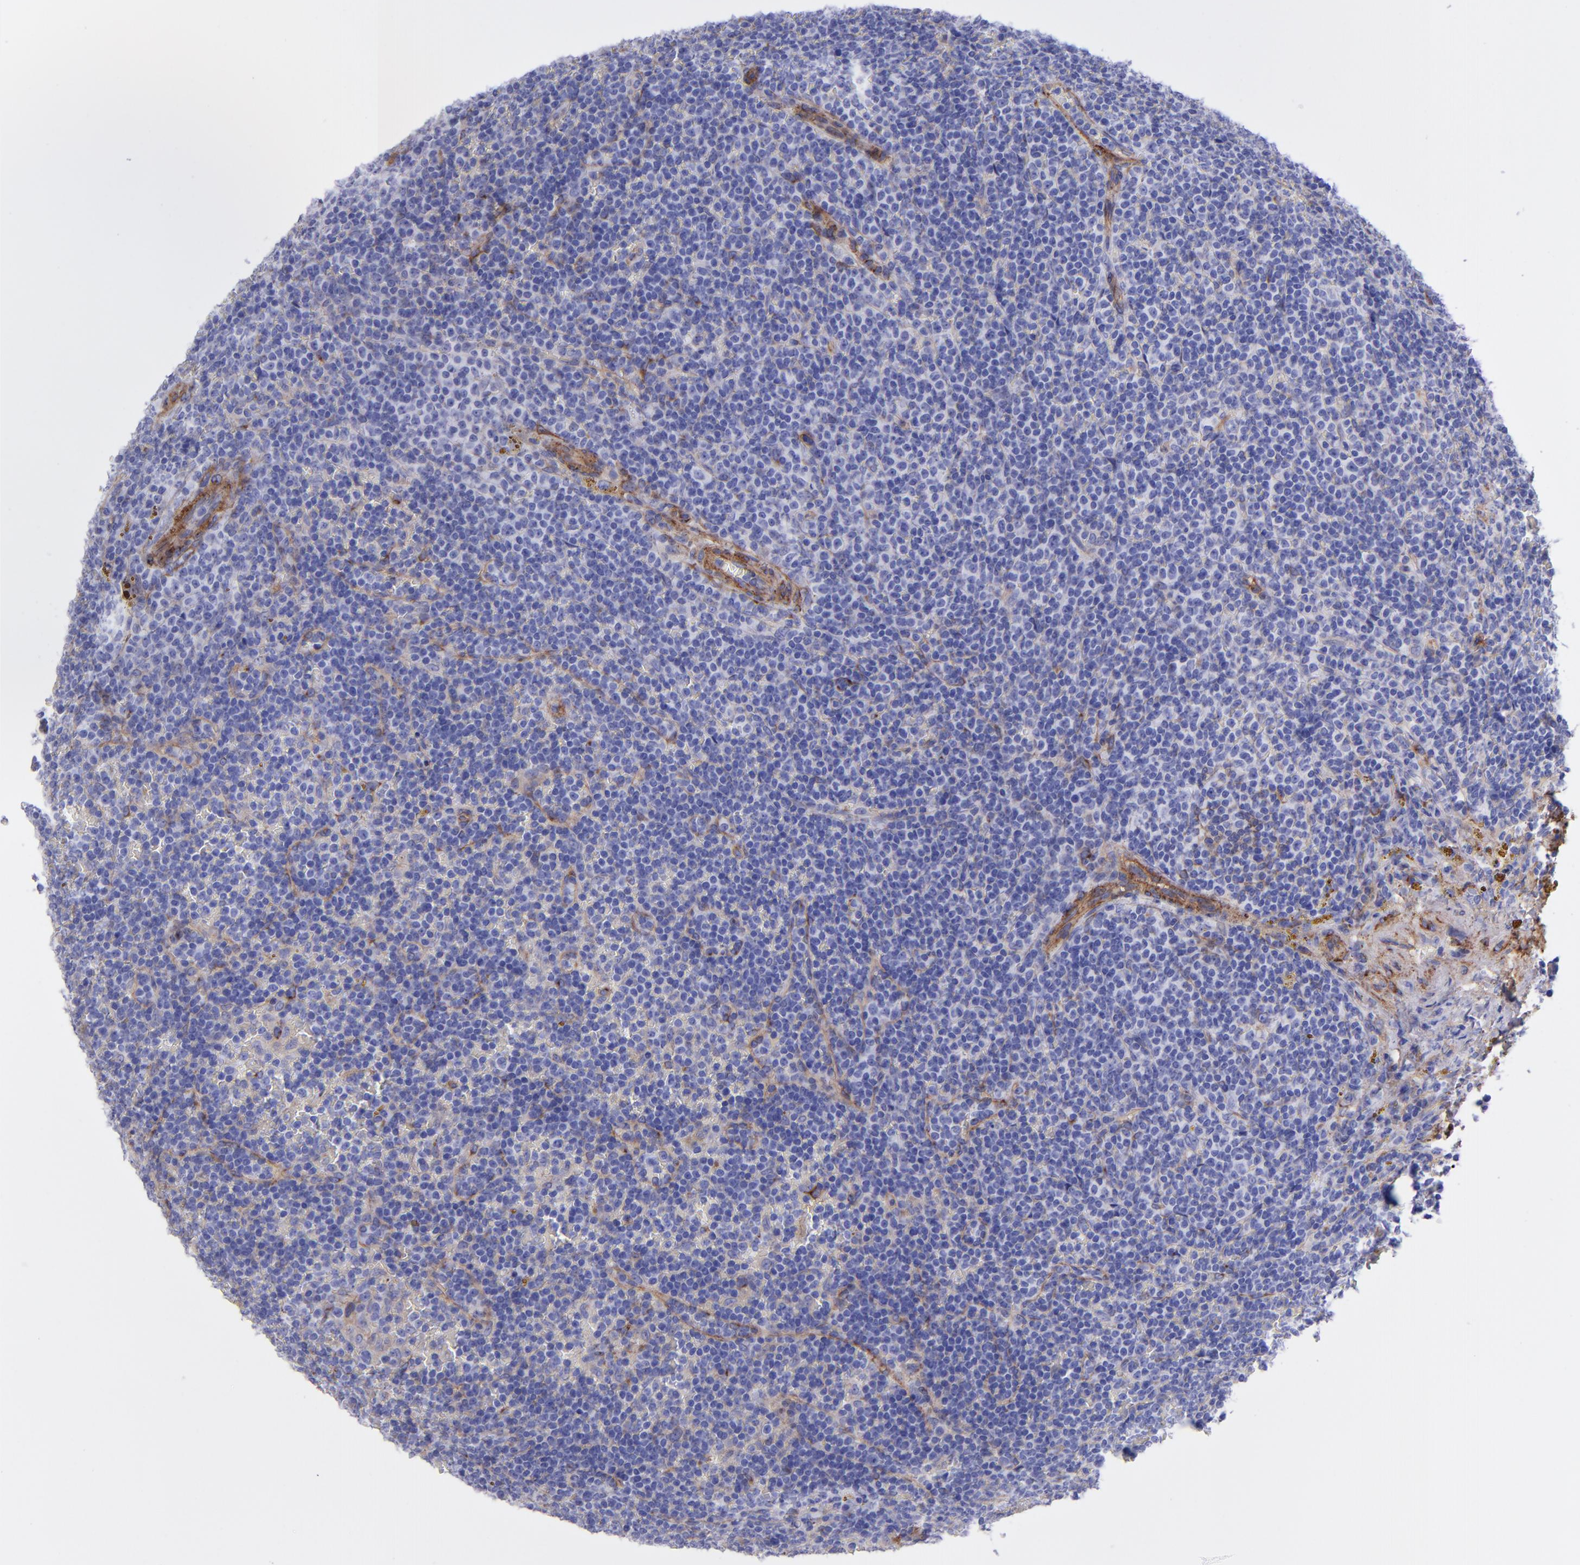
{"staining": {"intensity": "moderate", "quantity": "<25%", "location": "cytoplasmic/membranous"}, "tissue": "lymphoma", "cell_type": "Tumor cells", "image_type": "cancer", "snomed": [{"axis": "morphology", "description": "Malignant lymphoma, non-Hodgkin's type, Low grade"}, {"axis": "topography", "description": "Spleen"}], "caption": "Low-grade malignant lymphoma, non-Hodgkin's type was stained to show a protein in brown. There is low levels of moderate cytoplasmic/membranous positivity in about <25% of tumor cells.", "gene": "ITGAV", "patient": {"sex": "male", "age": 80}}